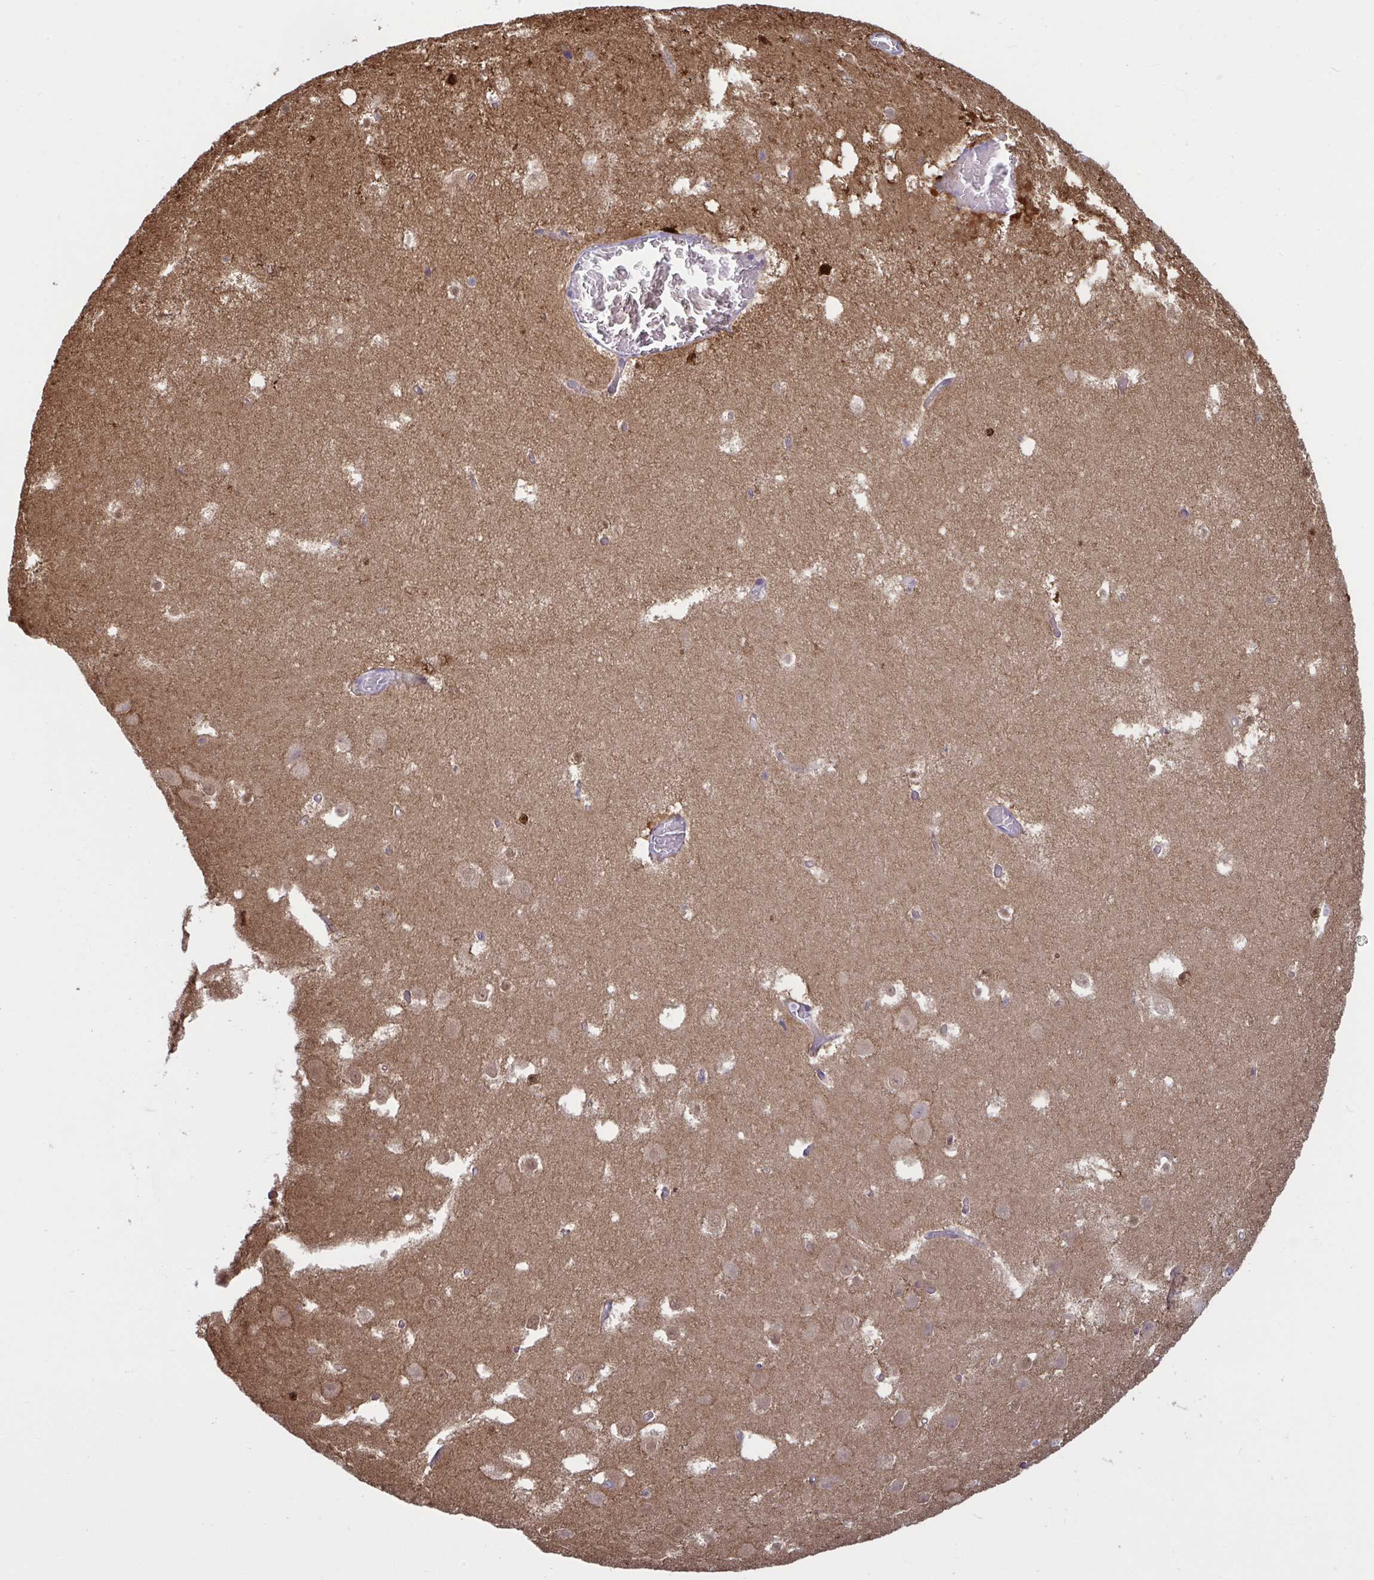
{"staining": {"intensity": "strong", "quantity": "25%-75%", "location": "cytoplasmic/membranous,nuclear"}, "tissue": "hippocampus", "cell_type": "Glial cells", "image_type": "normal", "snomed": [{"axis": "morphology", "description": "Normal tissue, NOS"}, {"axis": "topography", "description": "Hippocampus"}], "caption": "This is an image of immunohistochemistry staining of unremarkable hippocampus, which shows strong expression in the cytoplasmic/membranous,nuclear of glial cells.", "gene": "PRRT4", "patient": {"sex": "female", "age": 52}}